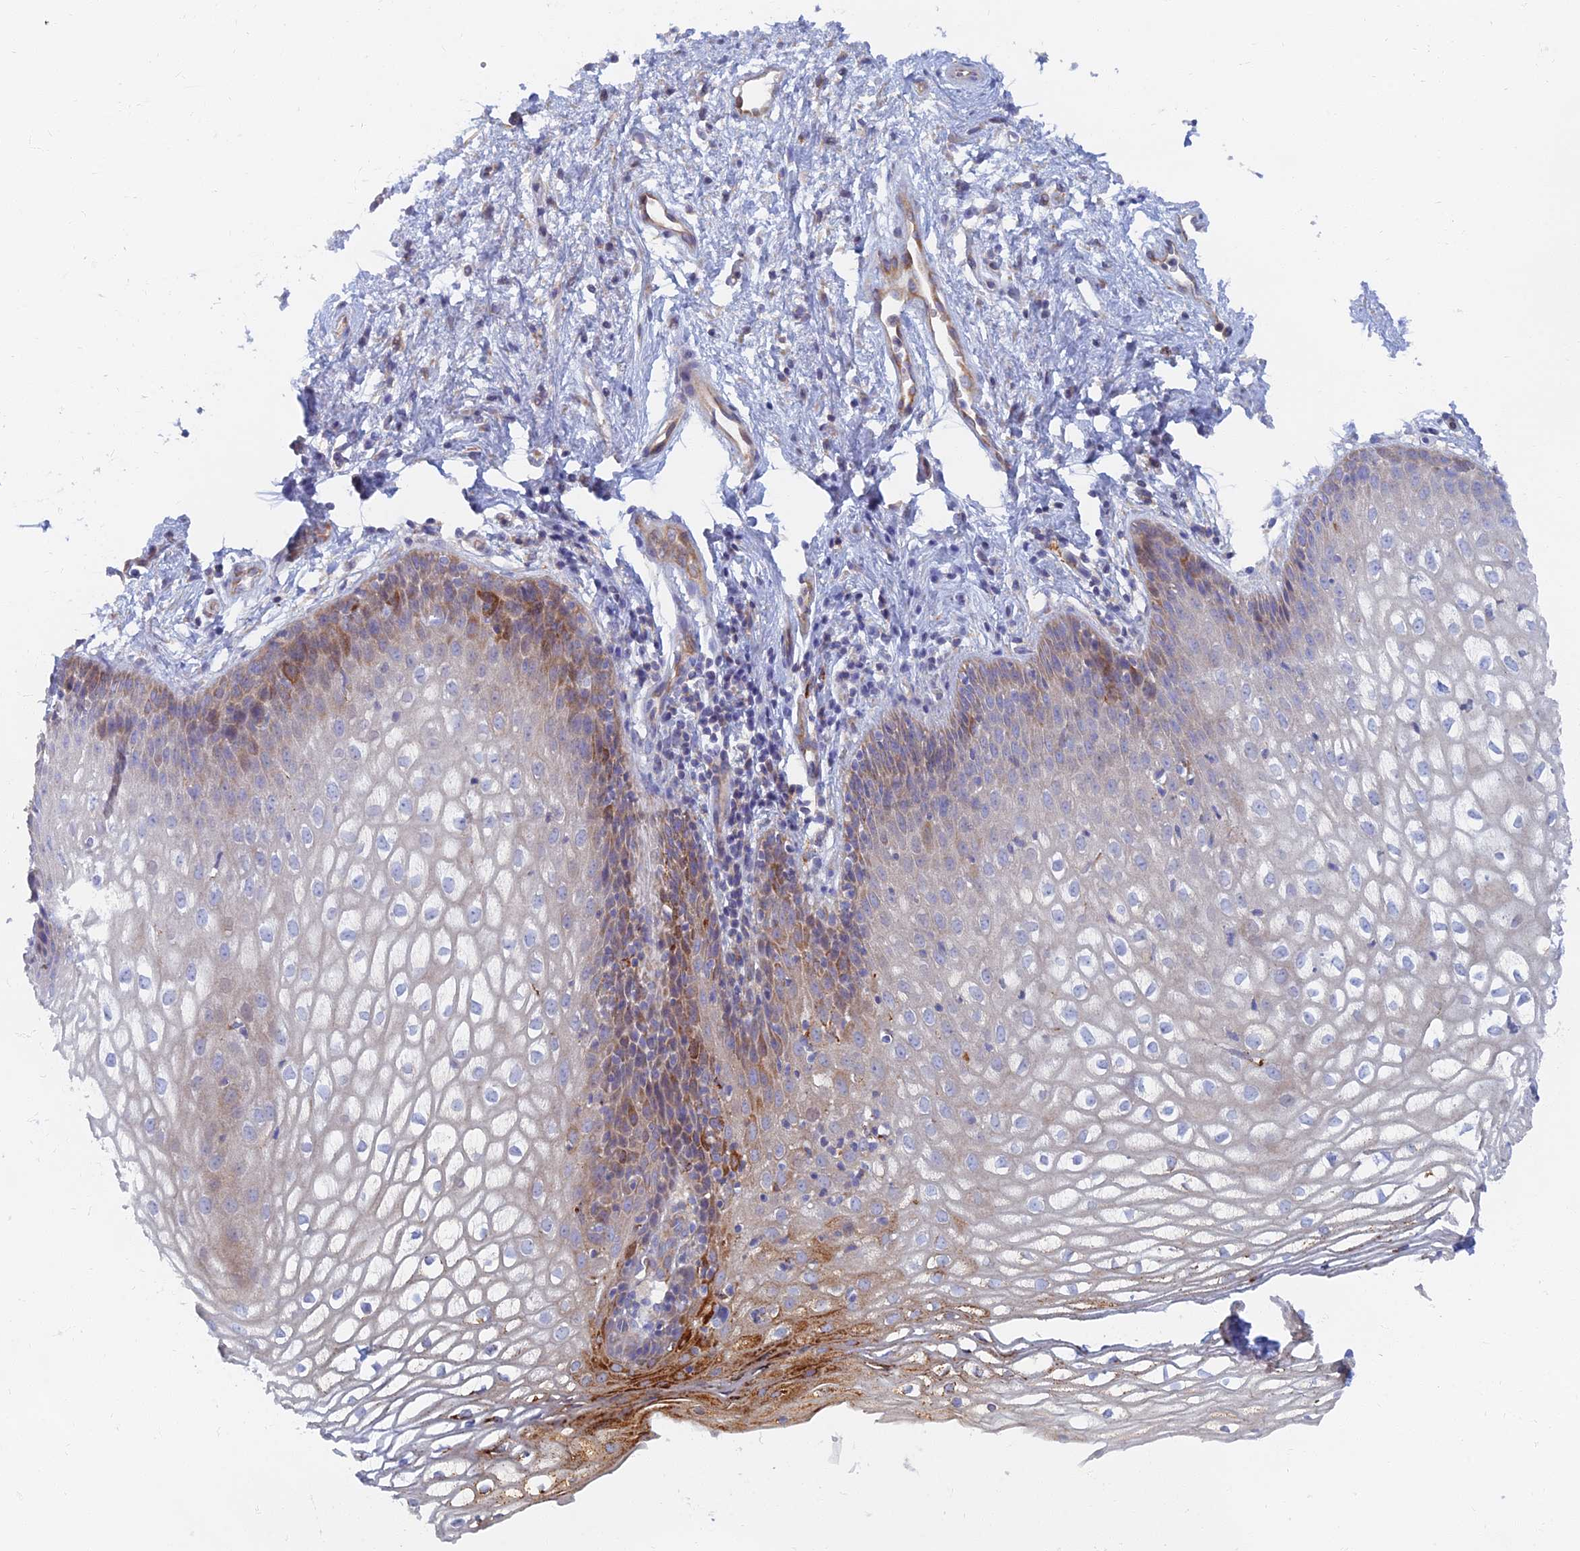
{"staining": {"intensity": "moderate", "quantity": "<25%", "location": "cytoplasmic/membranous"}, "tissue": "vagina", "cell_type": "Squamous epithelial cells", "image_type": "normal", "snomed": [{"axis": "morphology", "description": "Normal tissue, NOS"}, {"axis": "topography", "description": "Vagina"}], "caption": "An immunohistochemistry photomicrograph of normal tissue is shown. Protein staining in brown labels moderate cytoplasmic/membranous positivity in vagina within squamous epithelial cells. (DAB IHC, brown staining for protein, blue staining for nuclei).", "gene": "TMEM44", "patient": {"sex": "female", "age": 34}}